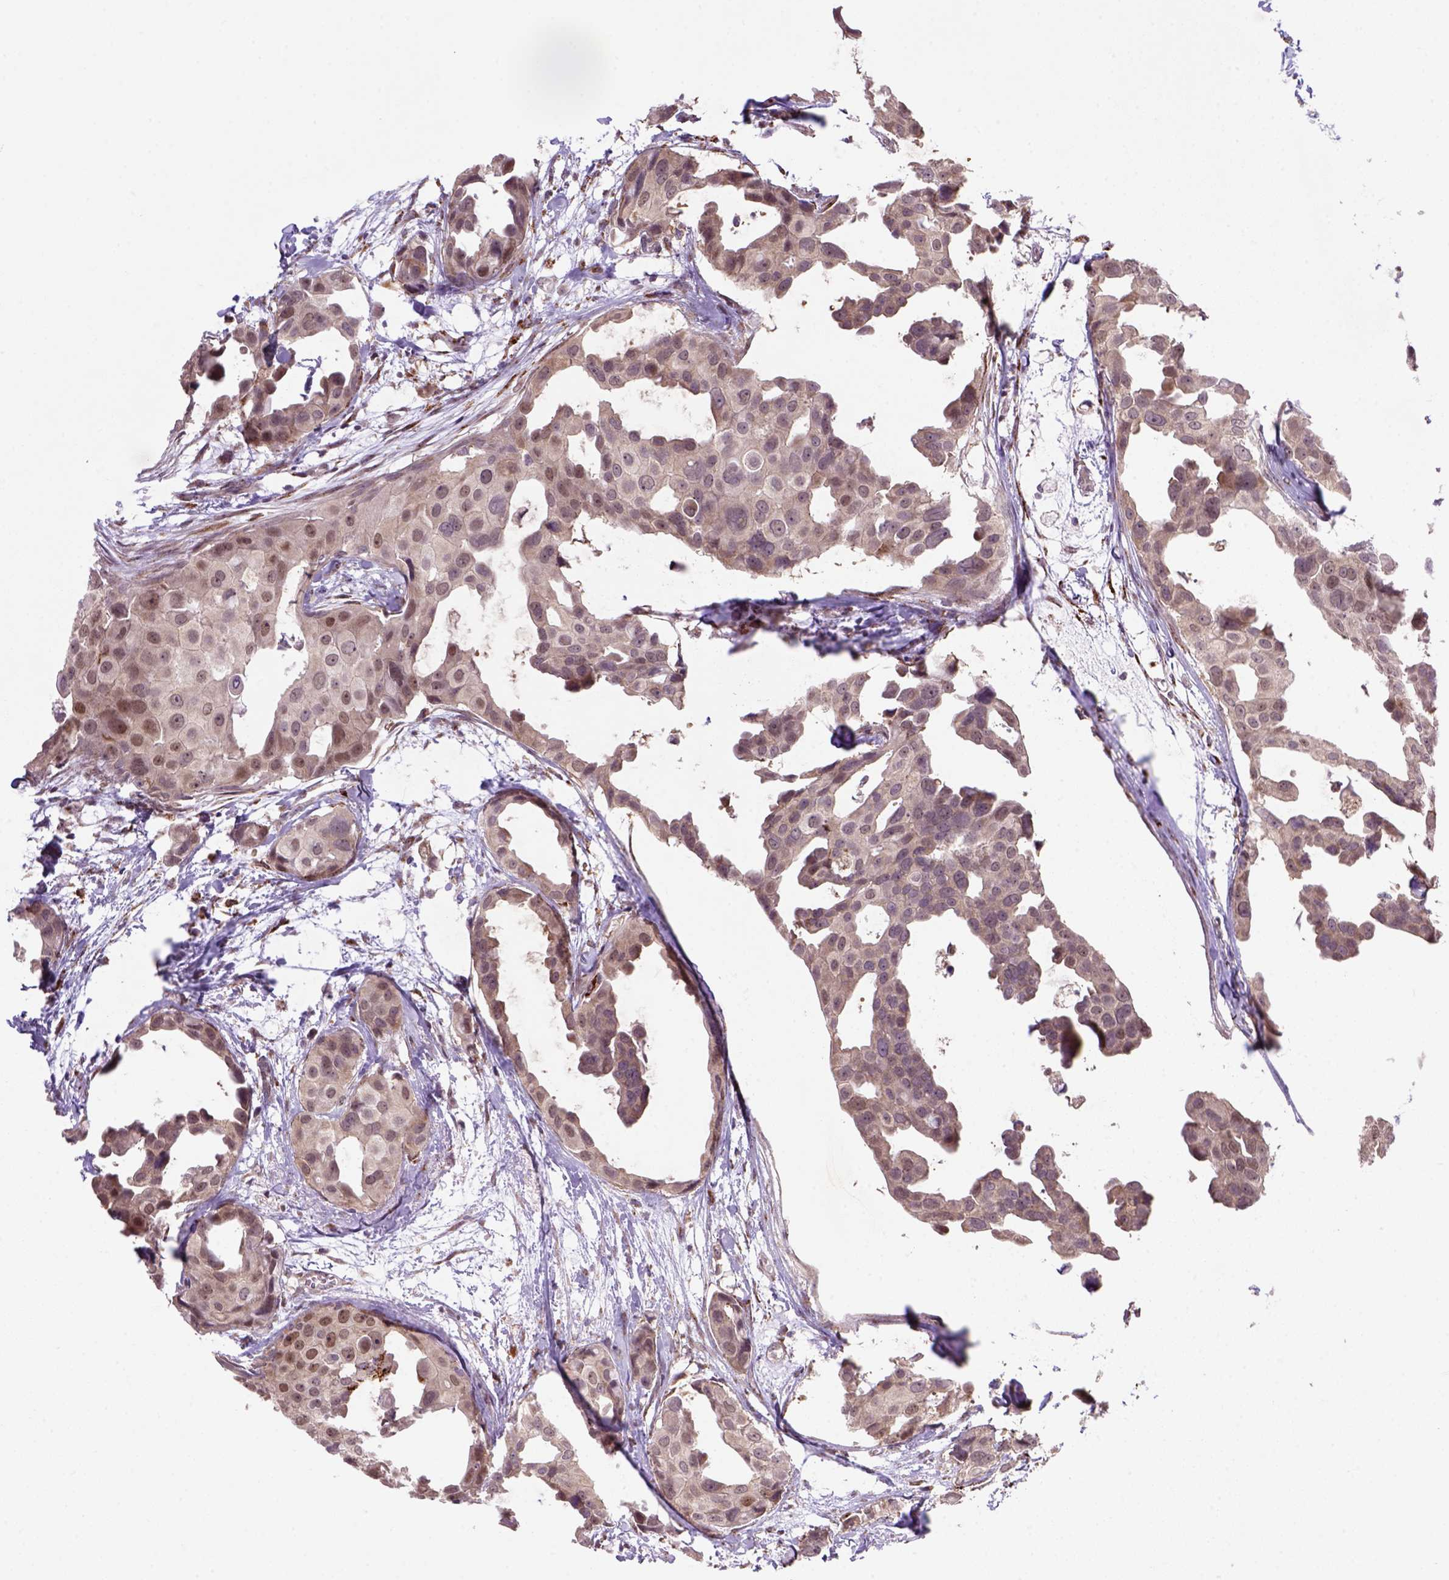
{"staining": {"intensity": "moderate", "quantity": "25%-75%", "location": "nuclear"}, "tissue": "breast cancer", "cell_type": "Tumor cells", "image_type": "cancer", "snomed": [{"axis": "morphology", "description": "Duct carcinoma"}, {"axis": "topography", "description": "Breast"}], "caption": "Breast invasive ductal carcinoma stained with immunohistochemistry reveals moderate nuclear positivity in approximately 25%-75% of tumor cells.", "gene": "FZD7", "patient": {"sex": "female", "age": 38}}